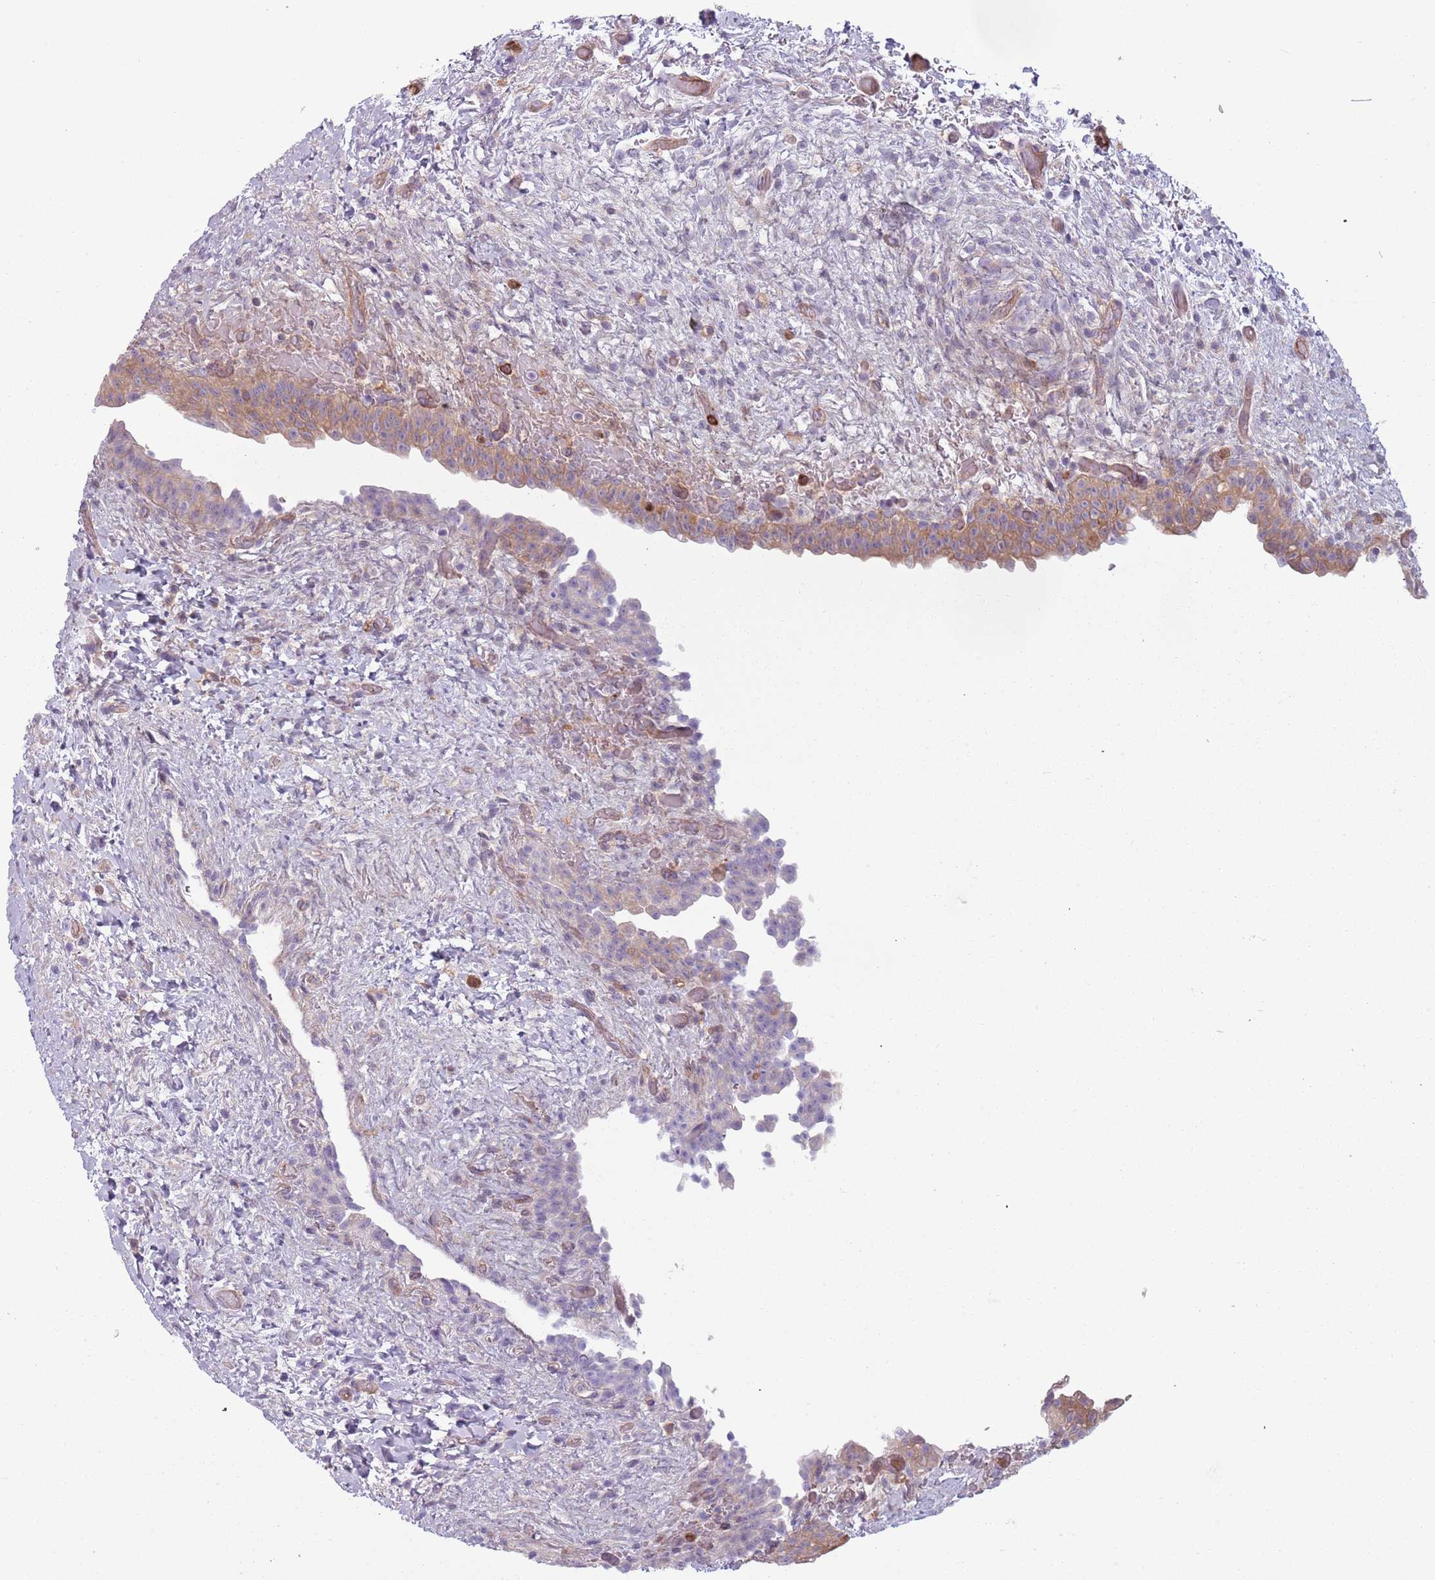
{"staining": {"intensity": "weak", "quantity": "25%-75%", "location": "cytoplasmic/membranous"}, "tissue": "urinary bladder", "cell_type": "Urothelial cells", "image_type": "normal", "snomed": [{"axis": "morphology", "description": "Normal tissue, NOS"}, {"axis": "topography", "description": "Urinary bladder"}], "caption": "Protein staining reveals weak cytoplasmic/membranous staining in about 25%-75% of urothelial cells in normal urinary bladder. The staining is performed using DAB brown chromogen to label protein expression. The nuclei are counter-stained blue using hematoxylin.", "gene": "NADK", "patient": {"sex": "male", "age": 69}}